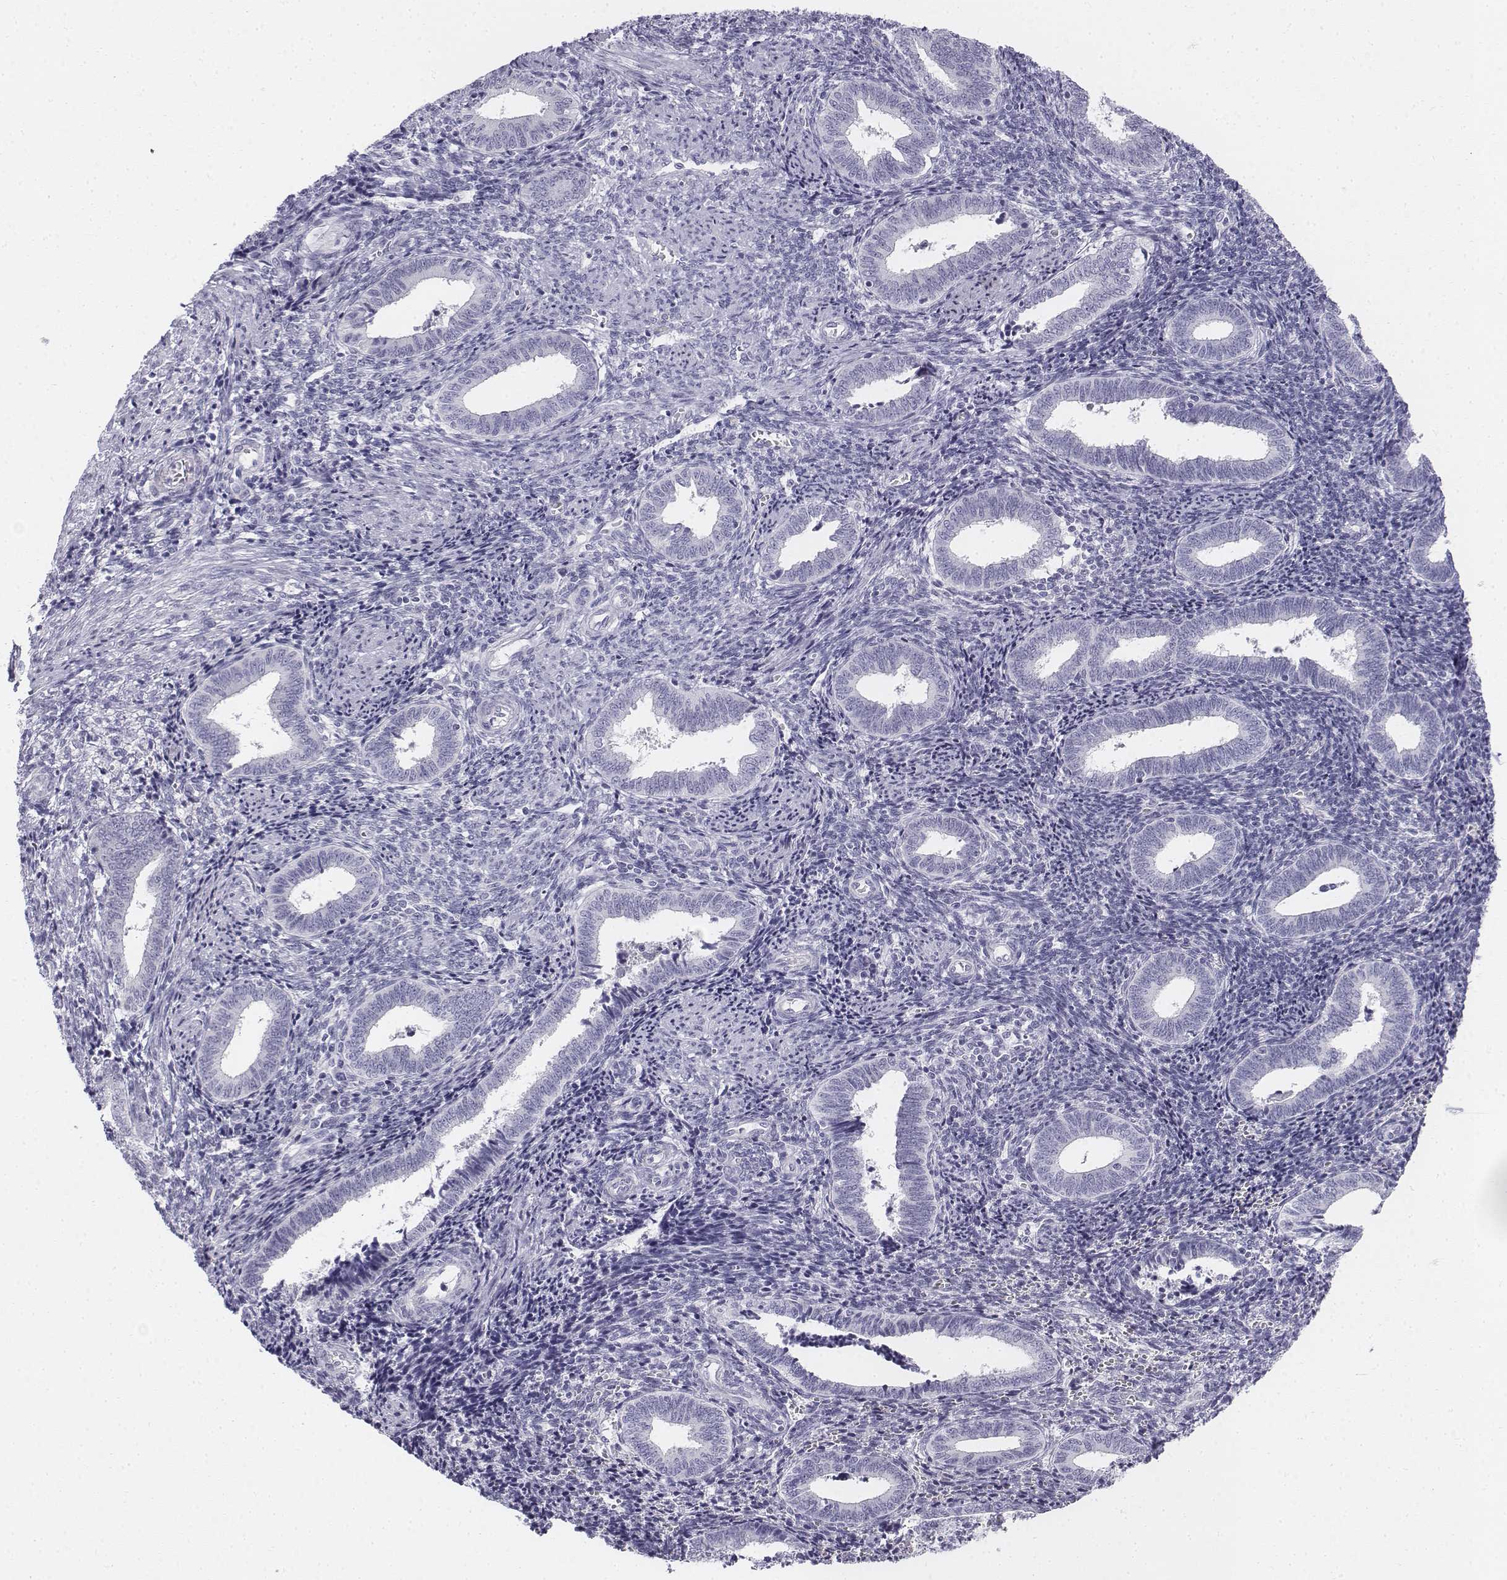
{"staining": {"intensity": "negative", "quantity": "none", "location": "none"}, "tissue": "endometrium", "cell_type": "Cells in endometrial stroma", "image_type": "normal", "snomed": [{"axis": "morphology", "description": "Normal tissue, NOS"}, {"axis": "topography", "description": "Endometrium"}], "caption": "Immunohistochemistry (IHC) image of unremarkable endometrium: endometrium stained with DAB displays no significant protein staining in cells in endometrial stroma. (DAB (3,3'-diaminobenzidine) IHC, high magnification).", "gene": "TH", "patient": {"sex": "female", "age": 42}}